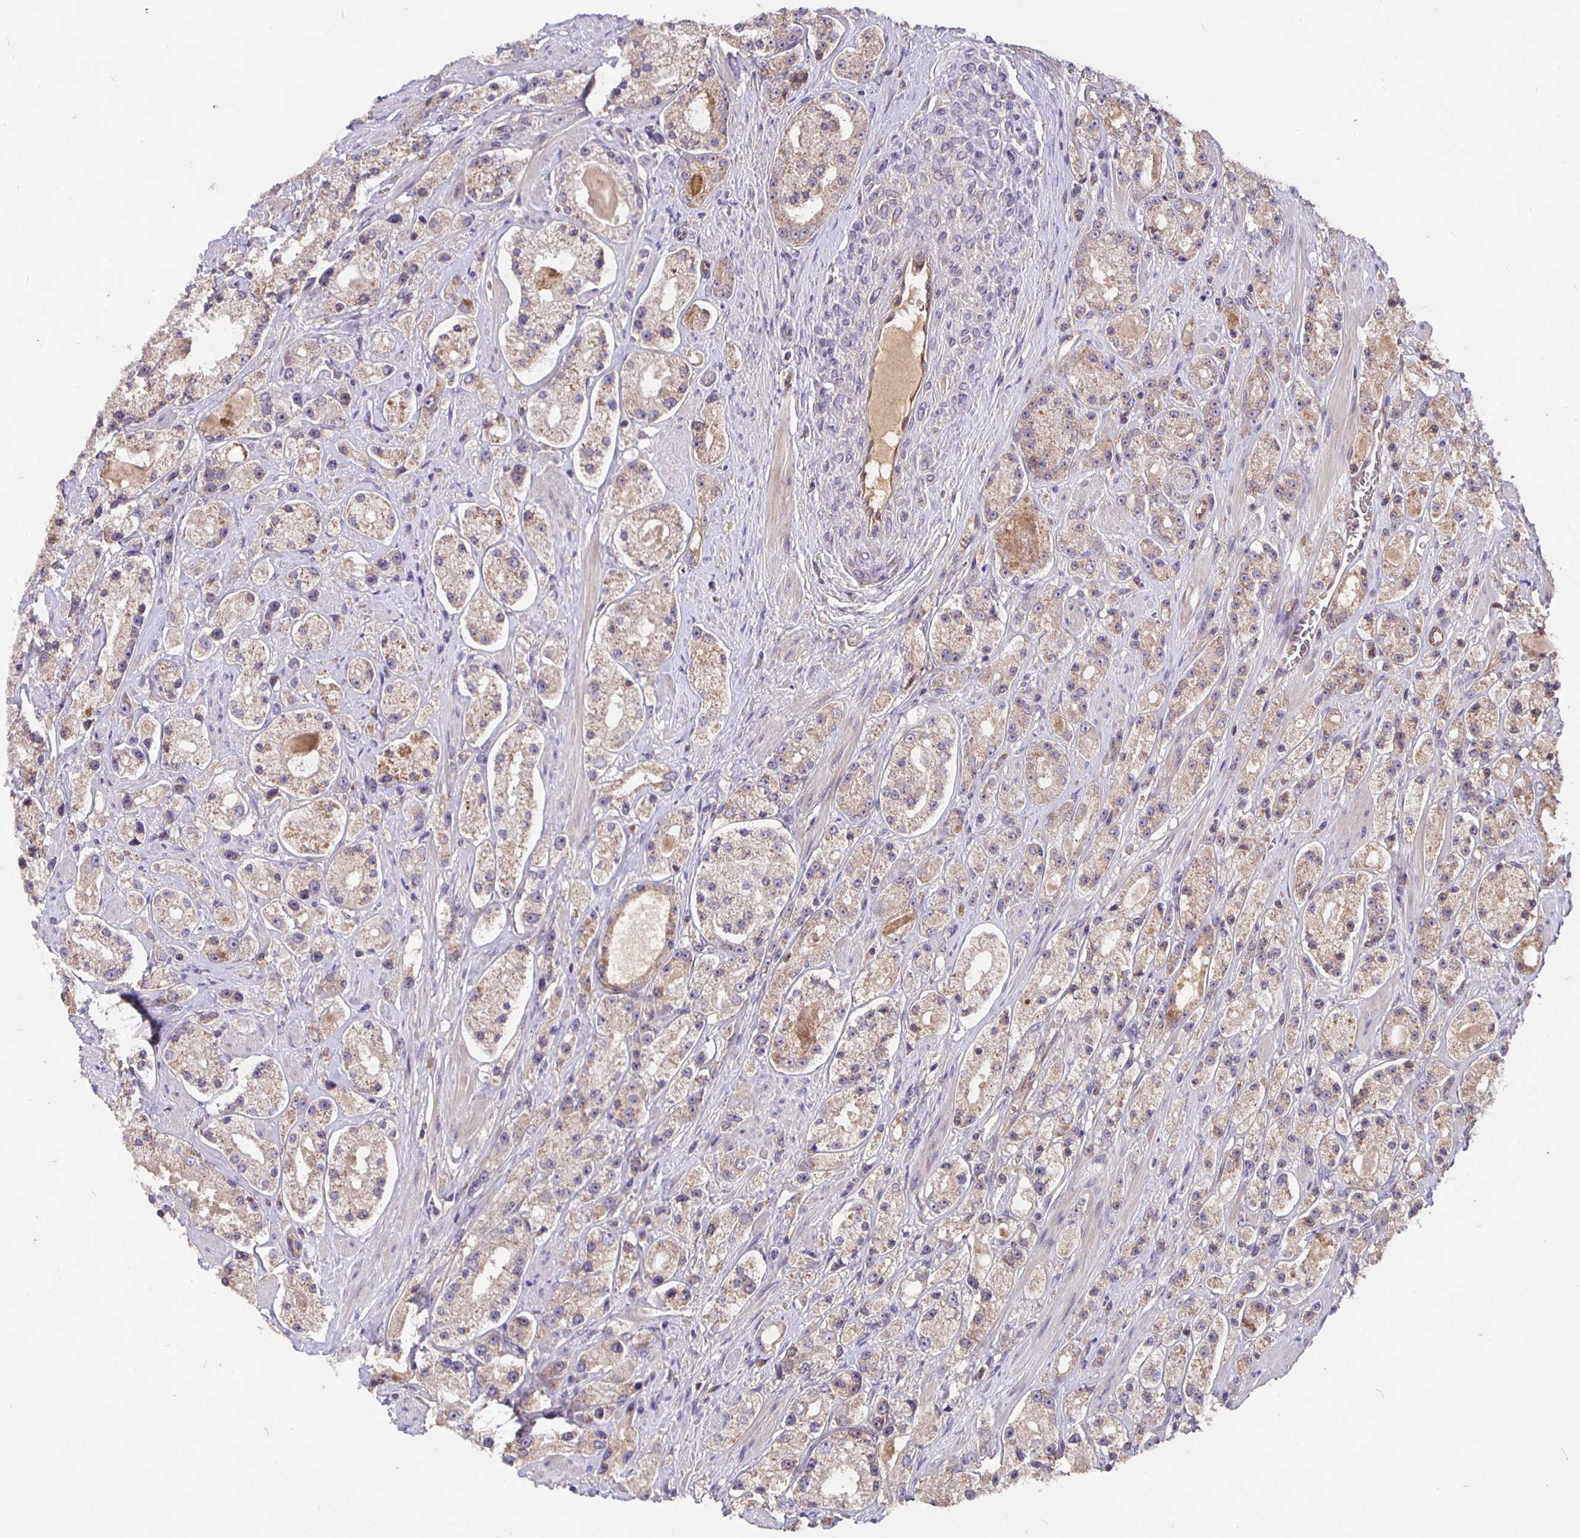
{"staining": {"intensity": "weak", "quantity": "25%-75%", "location": "cytoplasmic/membranous"}, "tissue": "prostate cancer", "cell_type": "Tumor cells", "image_type": "cancer", "snomed": [{"axis": "morphology", "description": "Adenocarcinoma, High grade"}, {"axis": "topography", "description": "Prostate"}], "caption": "A brown stain highlights weak cytoplasmic/membranous staining of a protein in prostate high-grade adenocarcinoma tumor cells.", "gene": "NOG", "patient": {"sex": "male", "age": 67}}